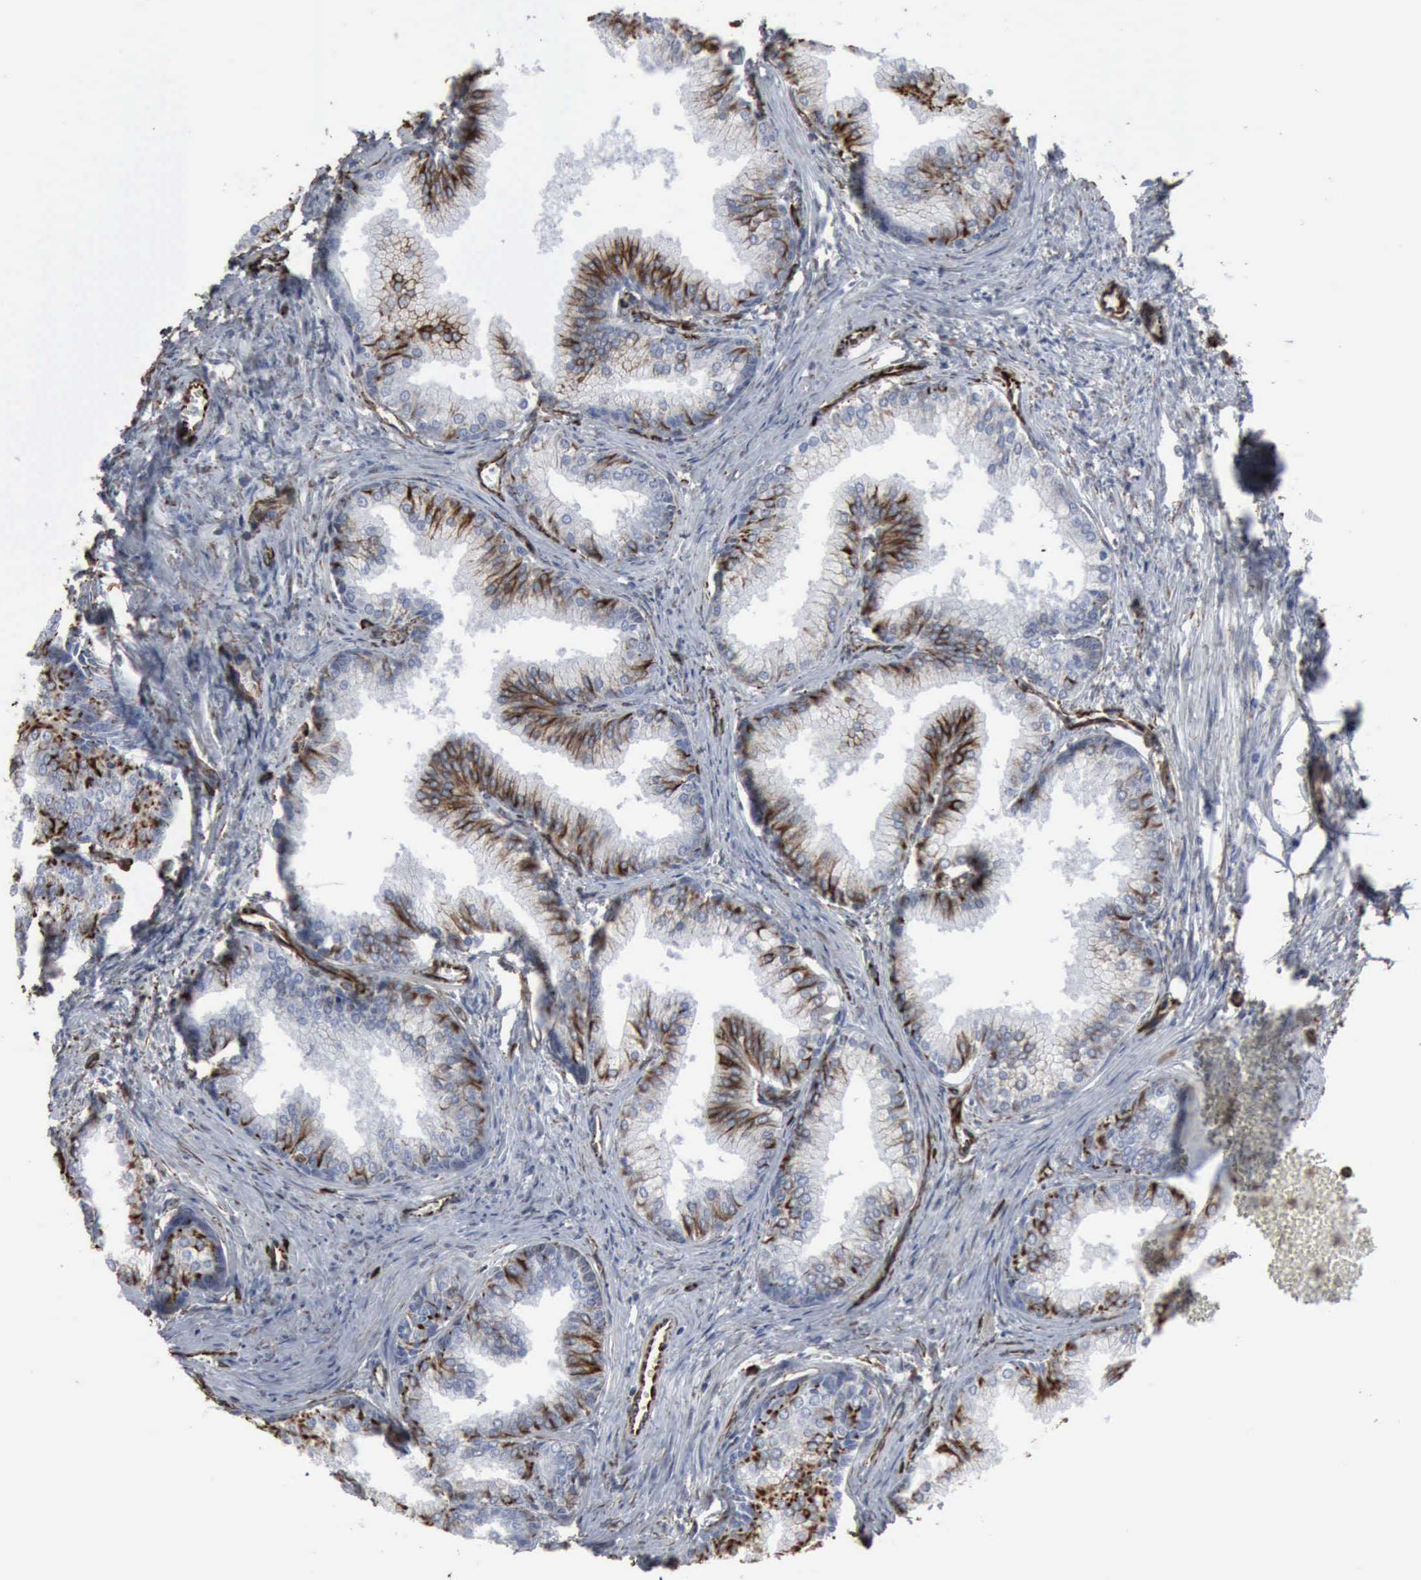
{"staining": {"intensity": "moderate", "quantity": "25%-75%", "location": "cytoplasmic/membranous,nuclear"}, "tissue": "prostate", "cell_type": "Glandular cells", "image_type": "normal", "snomed": [{"axis": "morphology", "description": "Normal tissue, NOS"}, {"axis": "topography", "description": "Prostate"}], "caption": "Prostate was stained to show a protein in brown. There is medium levels of moderate cytoplasmic/membranous,nuclear positivity in approximately 25%-75% of glandular cells. The staining was performed using DAB (3,3'-diaminobenzidine), with brown indicating positive protein expression. Nuclei are stained blue with hematoxylin.", "gene": "CCNE1", "patient": {"sex": "male", "age": 68}}